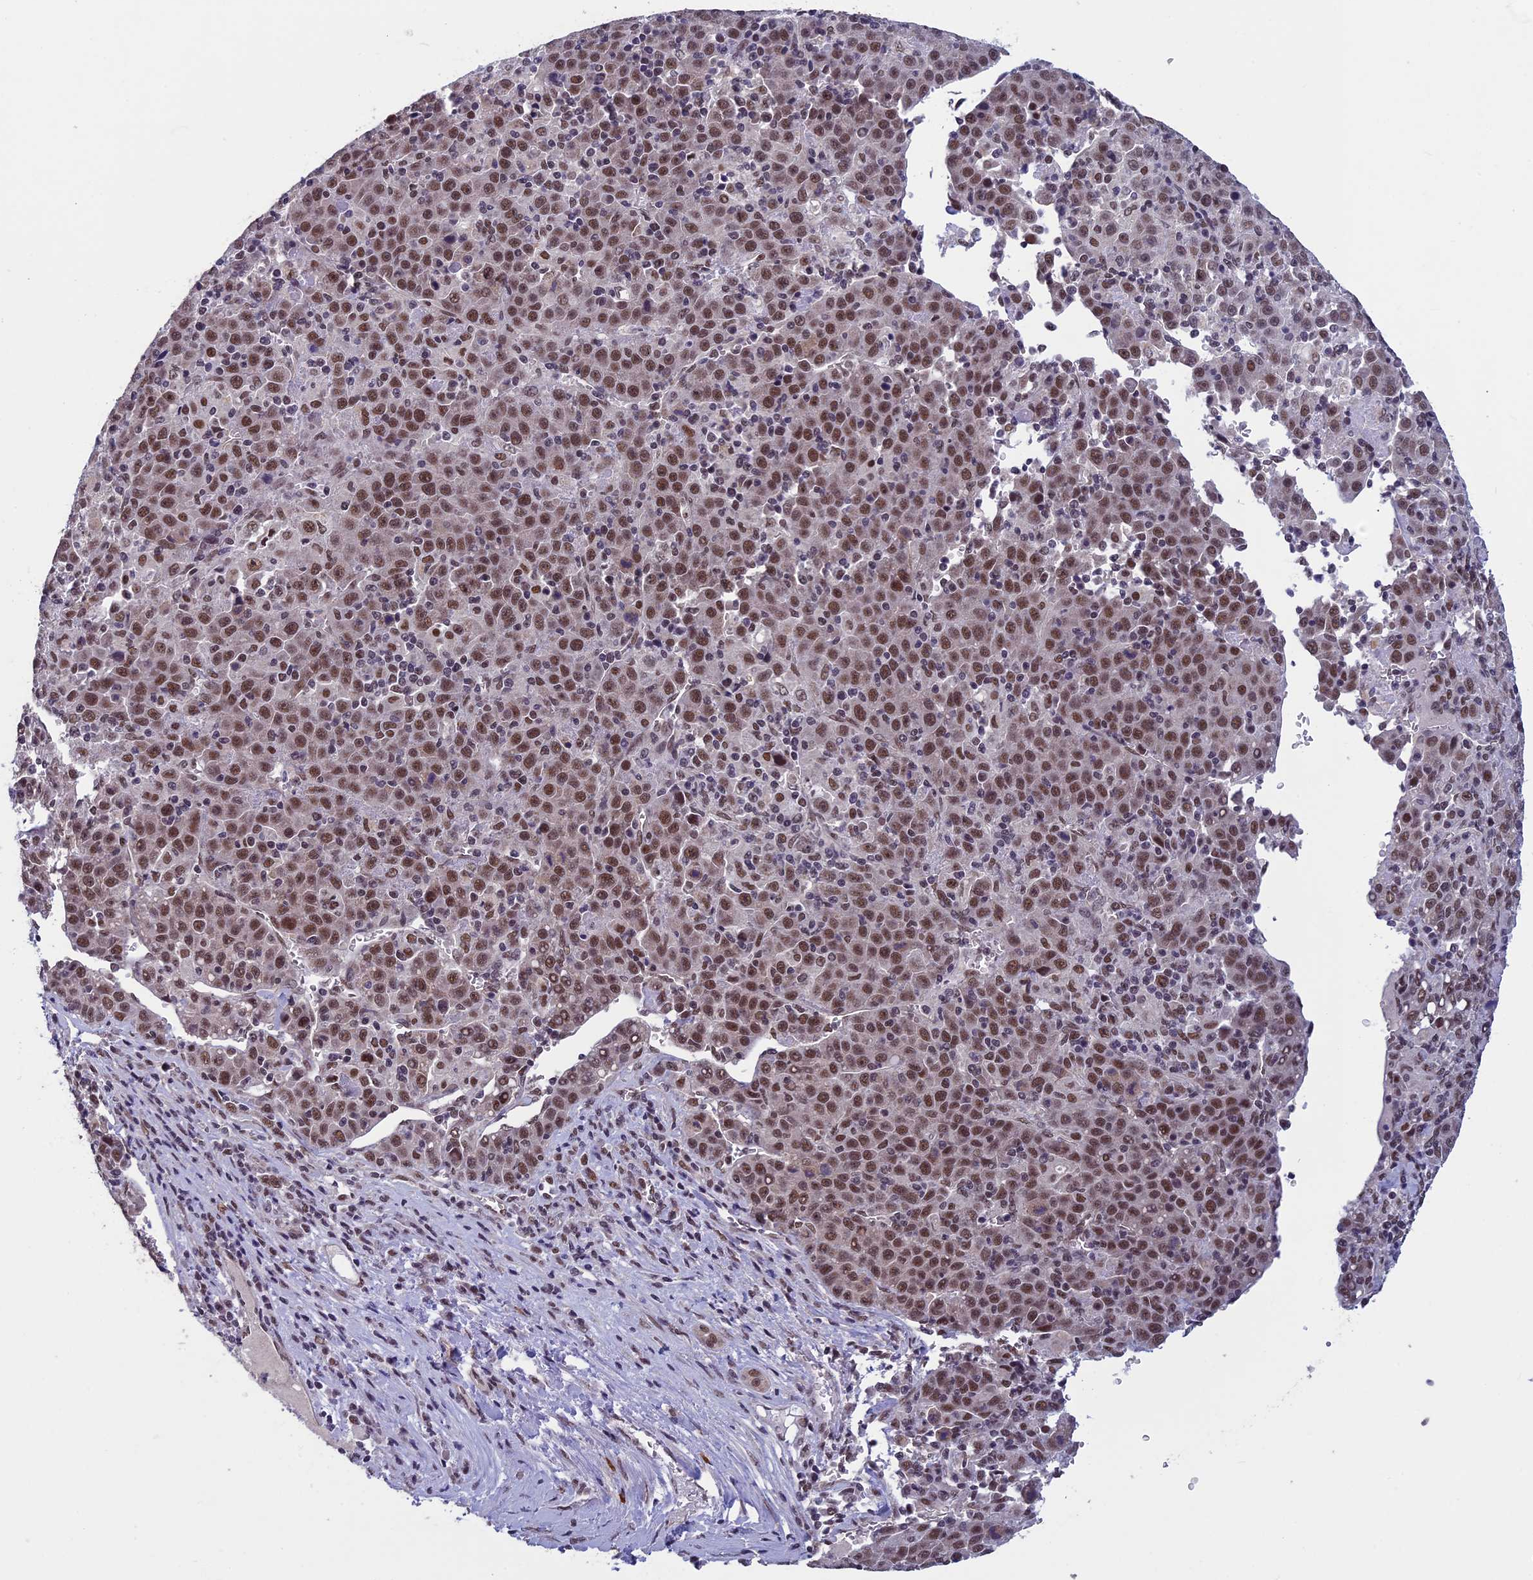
{"staining": {"intensity": "moderate", "quantity": ">75%", "location": "nuclear"}, "tissue": "liver cancer", "cell_type": "Tumor cells", "image_type": "cancer", "snomed": [{"axis": "morphology", "description": "Carcinoma, Hepatocellular, NOS"}, {"axis": "topography", "description": "Liver"}], "caption": "A histopathology image of human liver cancer (hepatocellular carcinoma) stained for a protein shows moderate nuclear brown staining in tumor cells.", "gene": "RNF40", "patient": {"sex": "female", "age": 53}}